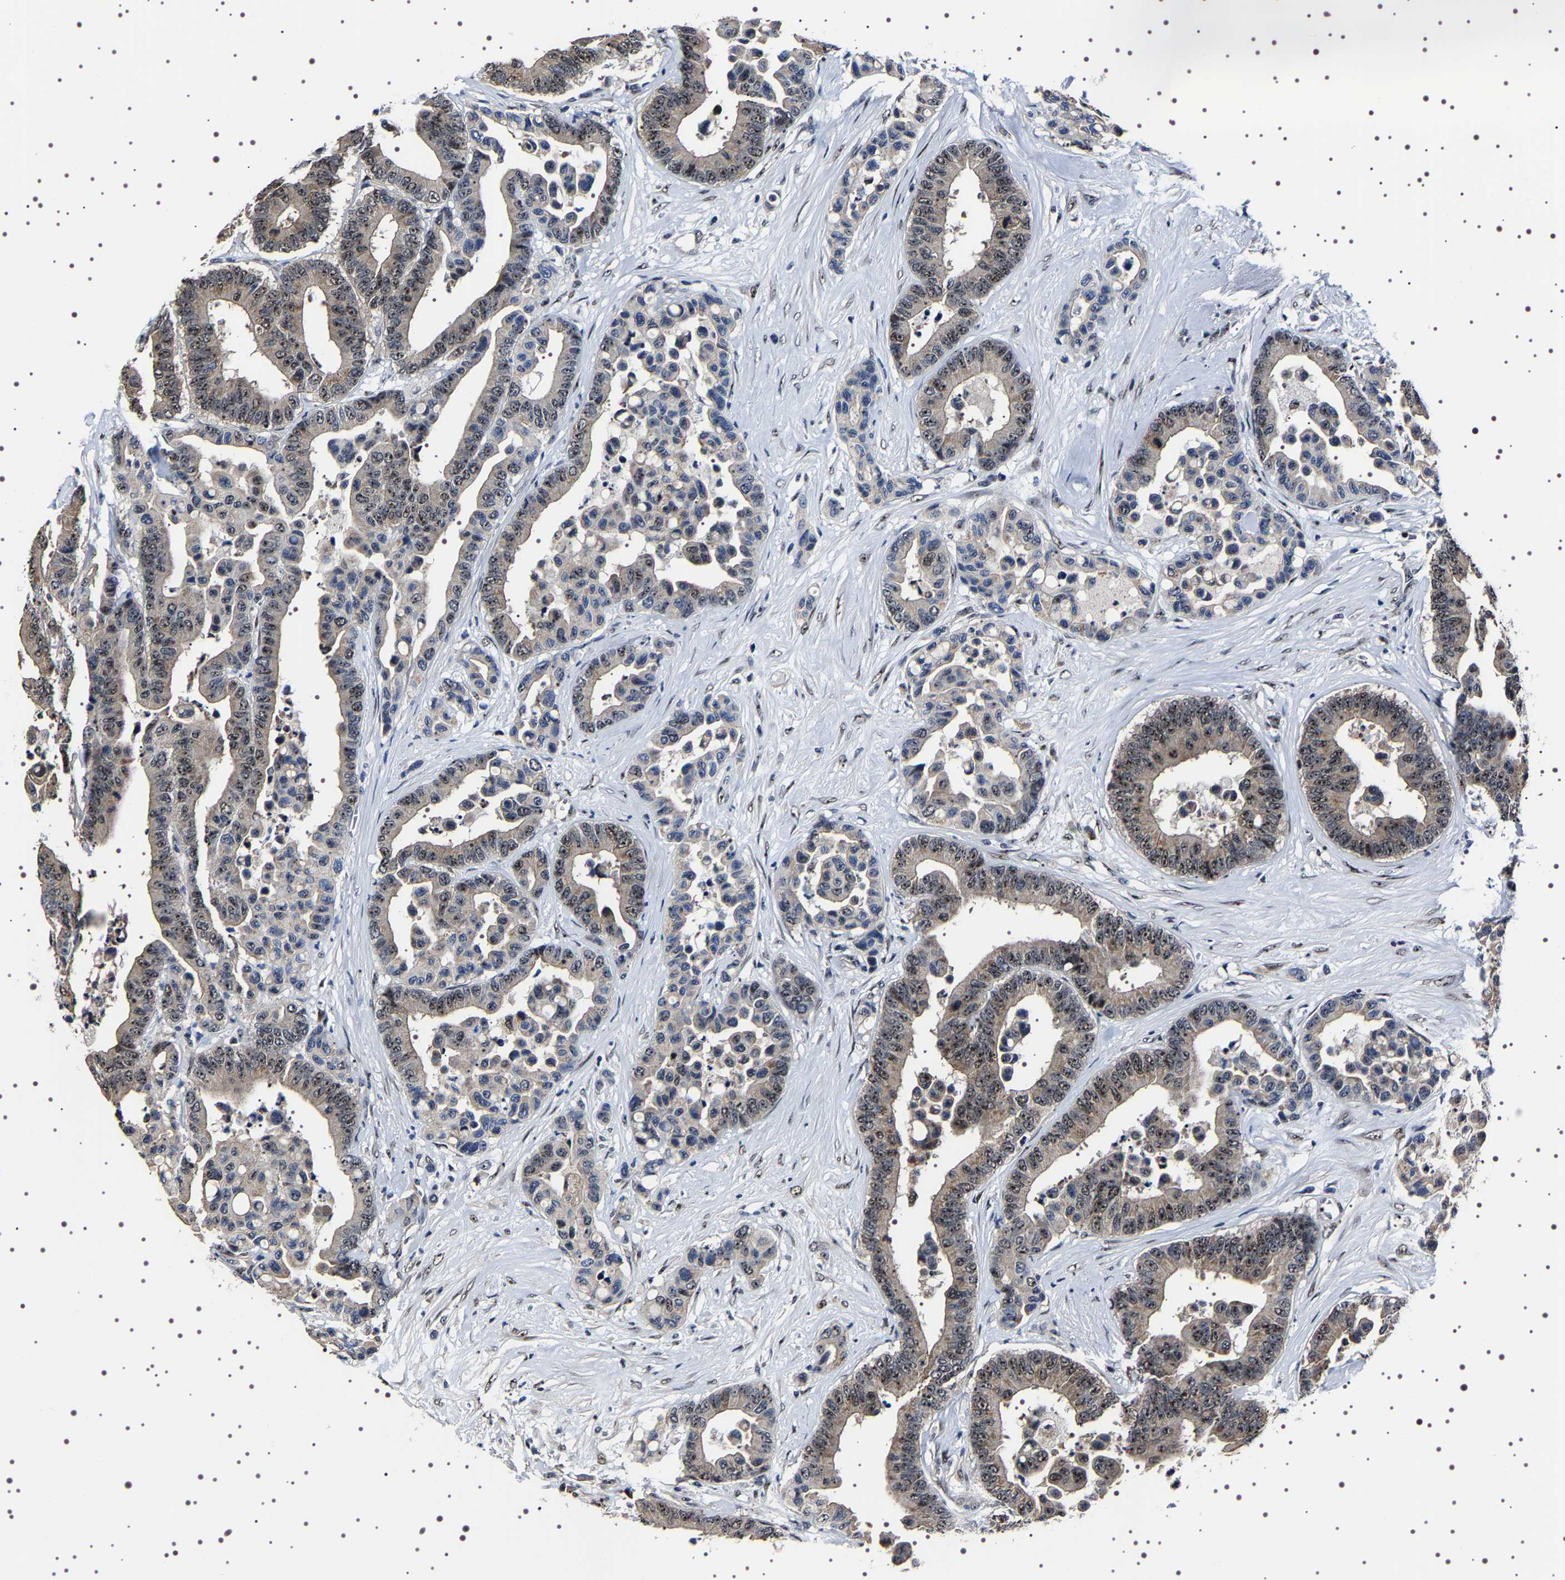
{"staining": {"intensity": "moderate", "quantity": "25%-75%", "location": "nuclear"}, "tissue": "colorectal cancer", "cell_type": "Tumor cells", "image_type": "cancer", "snomed": [{"axis": "morphology", "description": "Normal tissue, NOS"}, {"axis": "morphology", "description": "Adenocarcinoma, NOS"}, {"axis": "topography", "description": "Colon"}], "caption": "A high-resolution image shows IHC staining of colorectal adenocarcinoma, which shows moderate nuclear positivity in approximately 25%-75% of tumor cells.", "gene": "GNL3", "patient": {"sex": "male", "age": 82}}